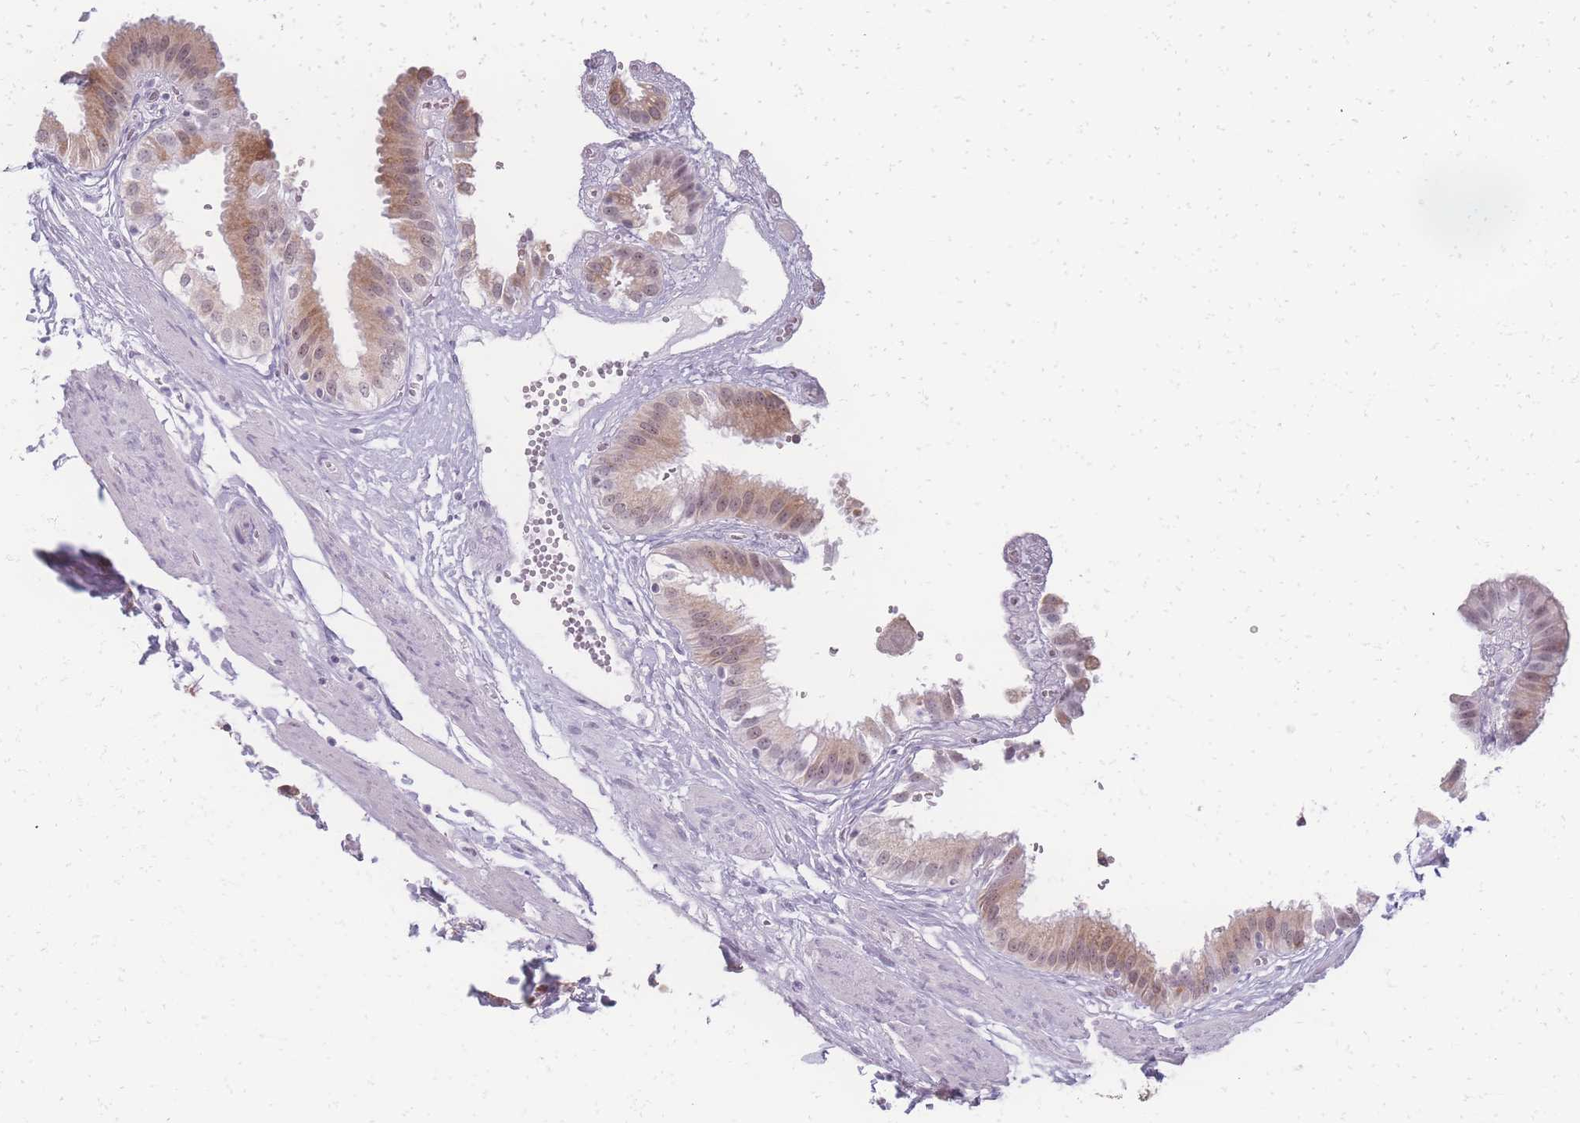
{"staining": {"intensity": "moderate", "quantity": "25%-75%", "location": "cytoplasmic/membranous"}, "tissue": "gallbladder", "cell_type": "Glandular cells", "image_type": "normal", "snomed": [{"axis": "morphology", "description": "Normal tissue, NOS"}, {"axis": "topography", "description": "Gallbladder"}], "caption": "Gallbladder was stained to show a protein in brown. There is medium levels of moderate cytoplasmic/membranous positivity in approximately 25%-75% of glandular cells. (IHC, brightfield microscopy, high magnification).", "gene": "ZC3H13", "patient": {"sex": "female", "age": 61}}